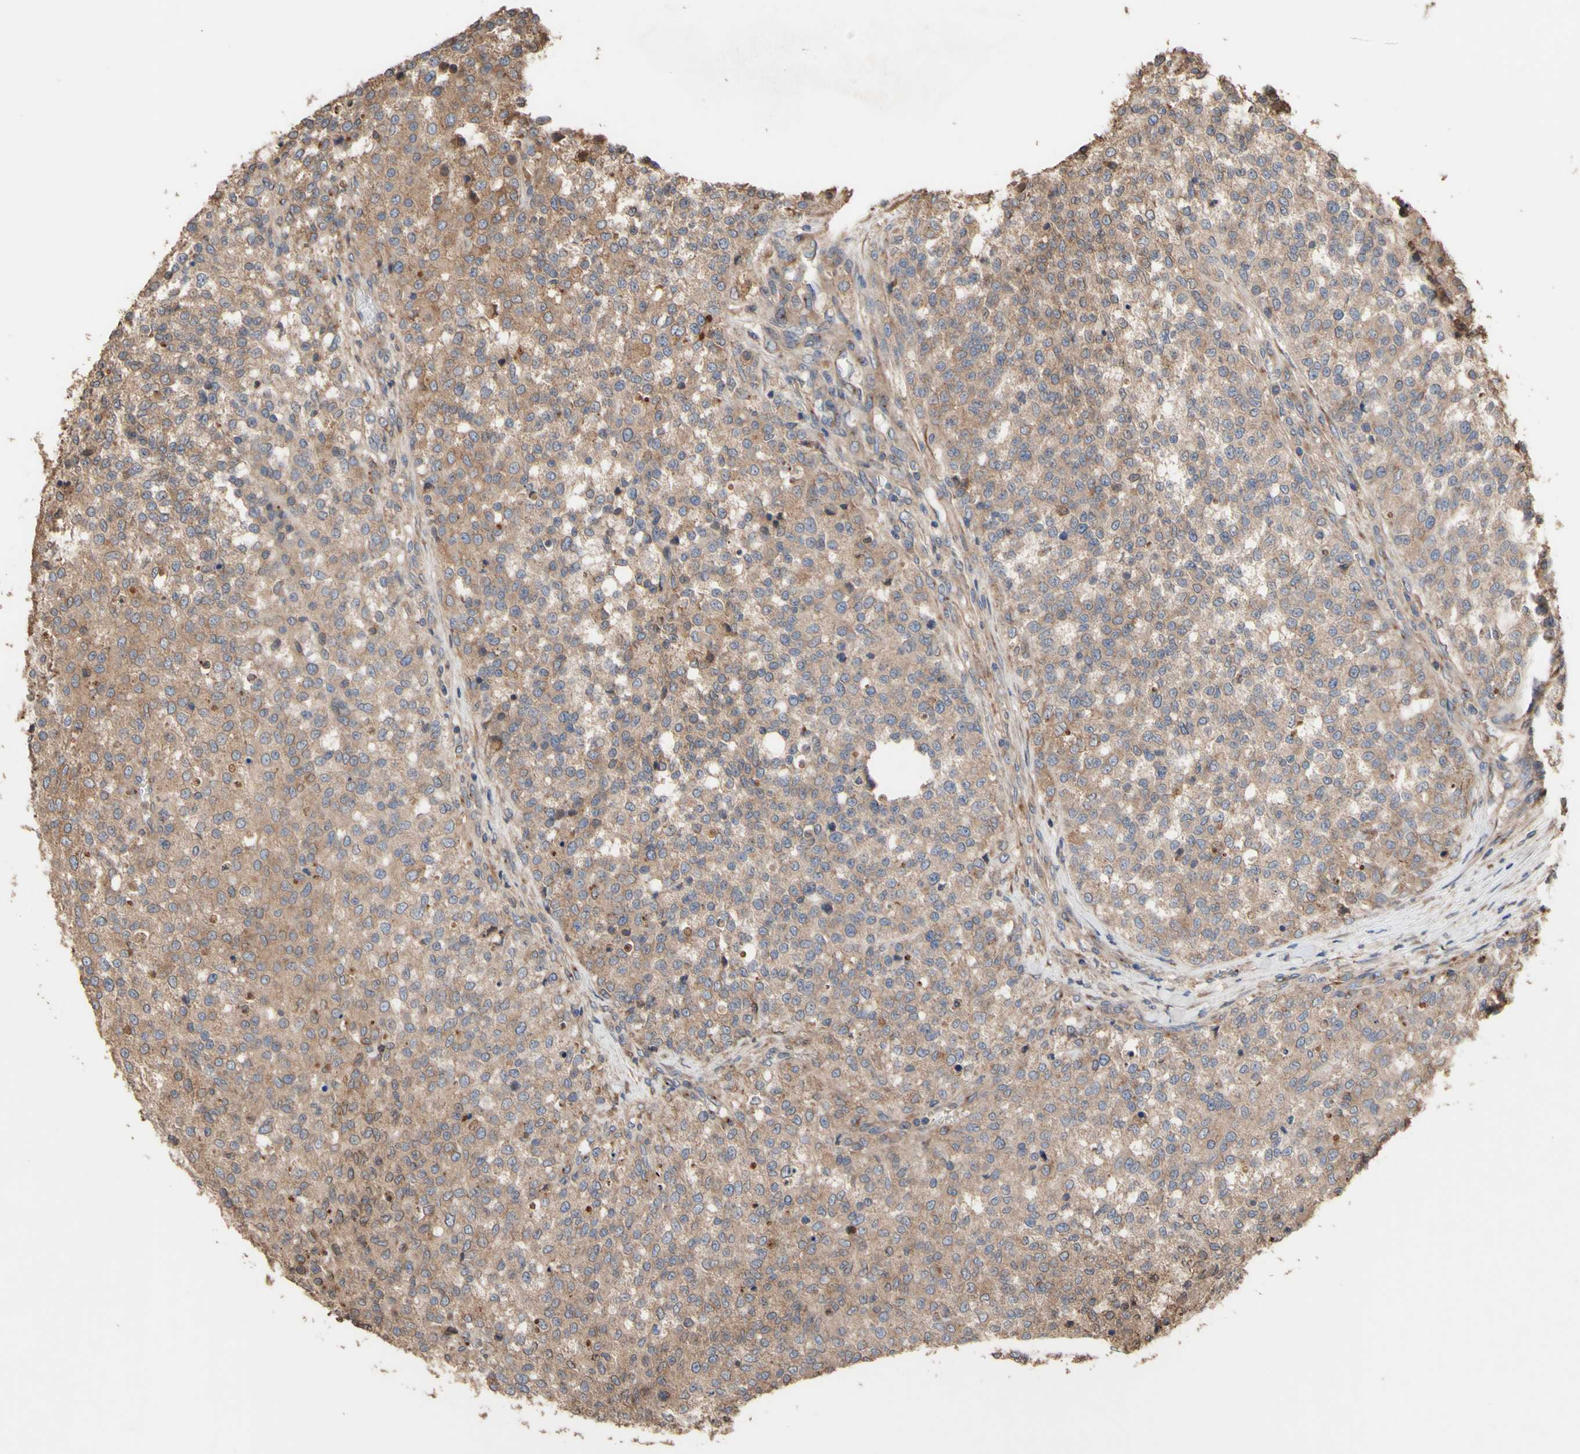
{"staining": {"intensity": "moderate", "quantity": ">75%", "location": "cytoplasmic/membranous"}, "tissue": "testis cancer", "cell_type": "Tumor cells", "image_type": "cancer", "snomed": [{"axis": "morphology", "description": "Seminoma, NOS"}, {"axis": "topography", "description": "Testis"}], "caption": "Immunohistochemistry (IHC) staining of testis cancer (seminoma), which shows medium levels of moderate cytoplasmic/membranous staining in about >75% of tumor cells indicating moderate cytoplasmic/membranous protein staining. The staining was performed using DAB (brown) for protein detection and nuclei were counterstained in hematoxylin (blue).", "gene": "NECTIN3", "patient": {"sex": "male", "age": 59}}